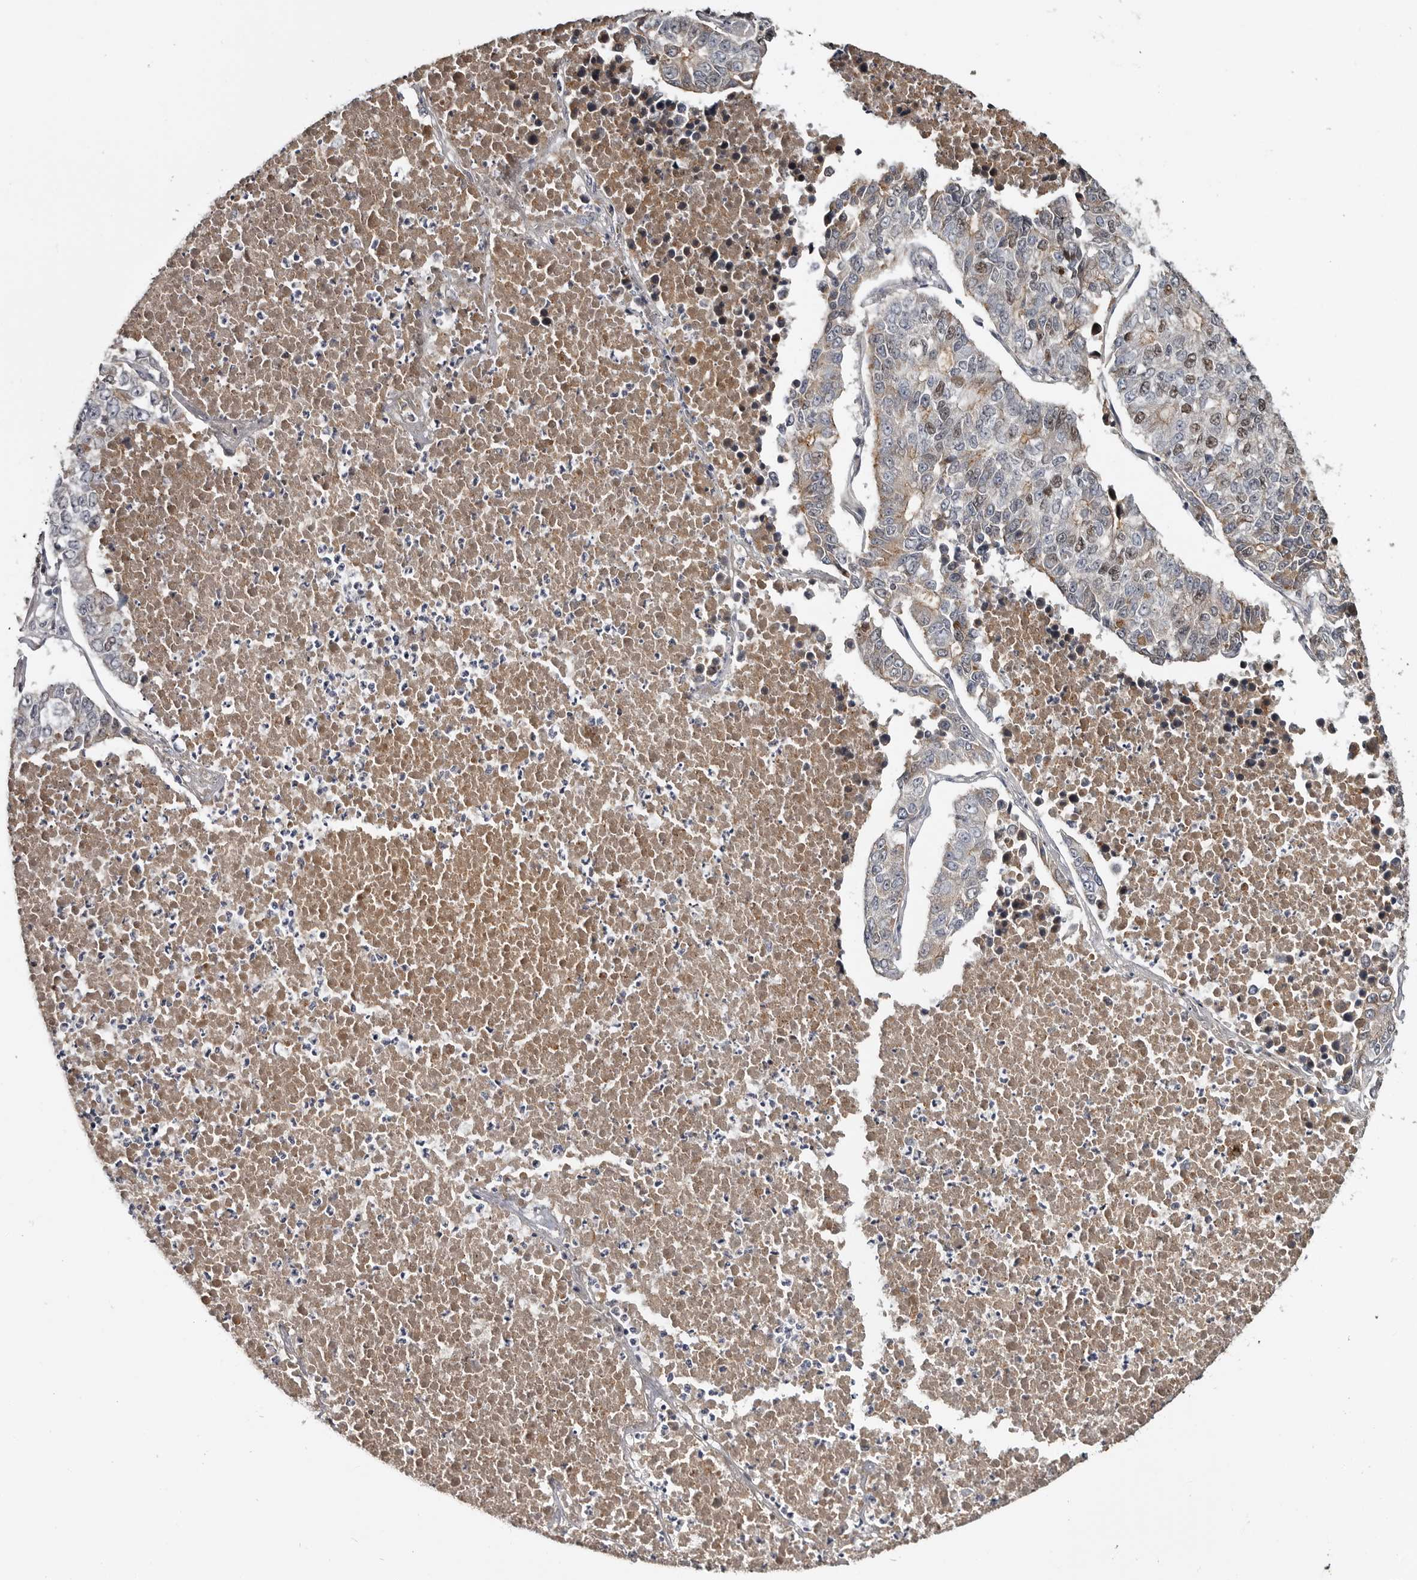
{"staining": {"intensity": "moderate", "quantity": "25%-75%", "location": "nuclear"}, "tissue": "lung cancer", "cell_type": "Tumor cells", "image_type": "cancer", "snomed": [{"axis": "morphology", "description": "Adenocarcinoma, NOS"}, {"axis": "topography", "description": "Lung"}], "caption": "Tumor cells display moderate nuclear expression in about 25%-75% of cells in adenocarcinoma (lung).", "gene": "ZNF277", "patient": {"sex": "male", "age": 49}}